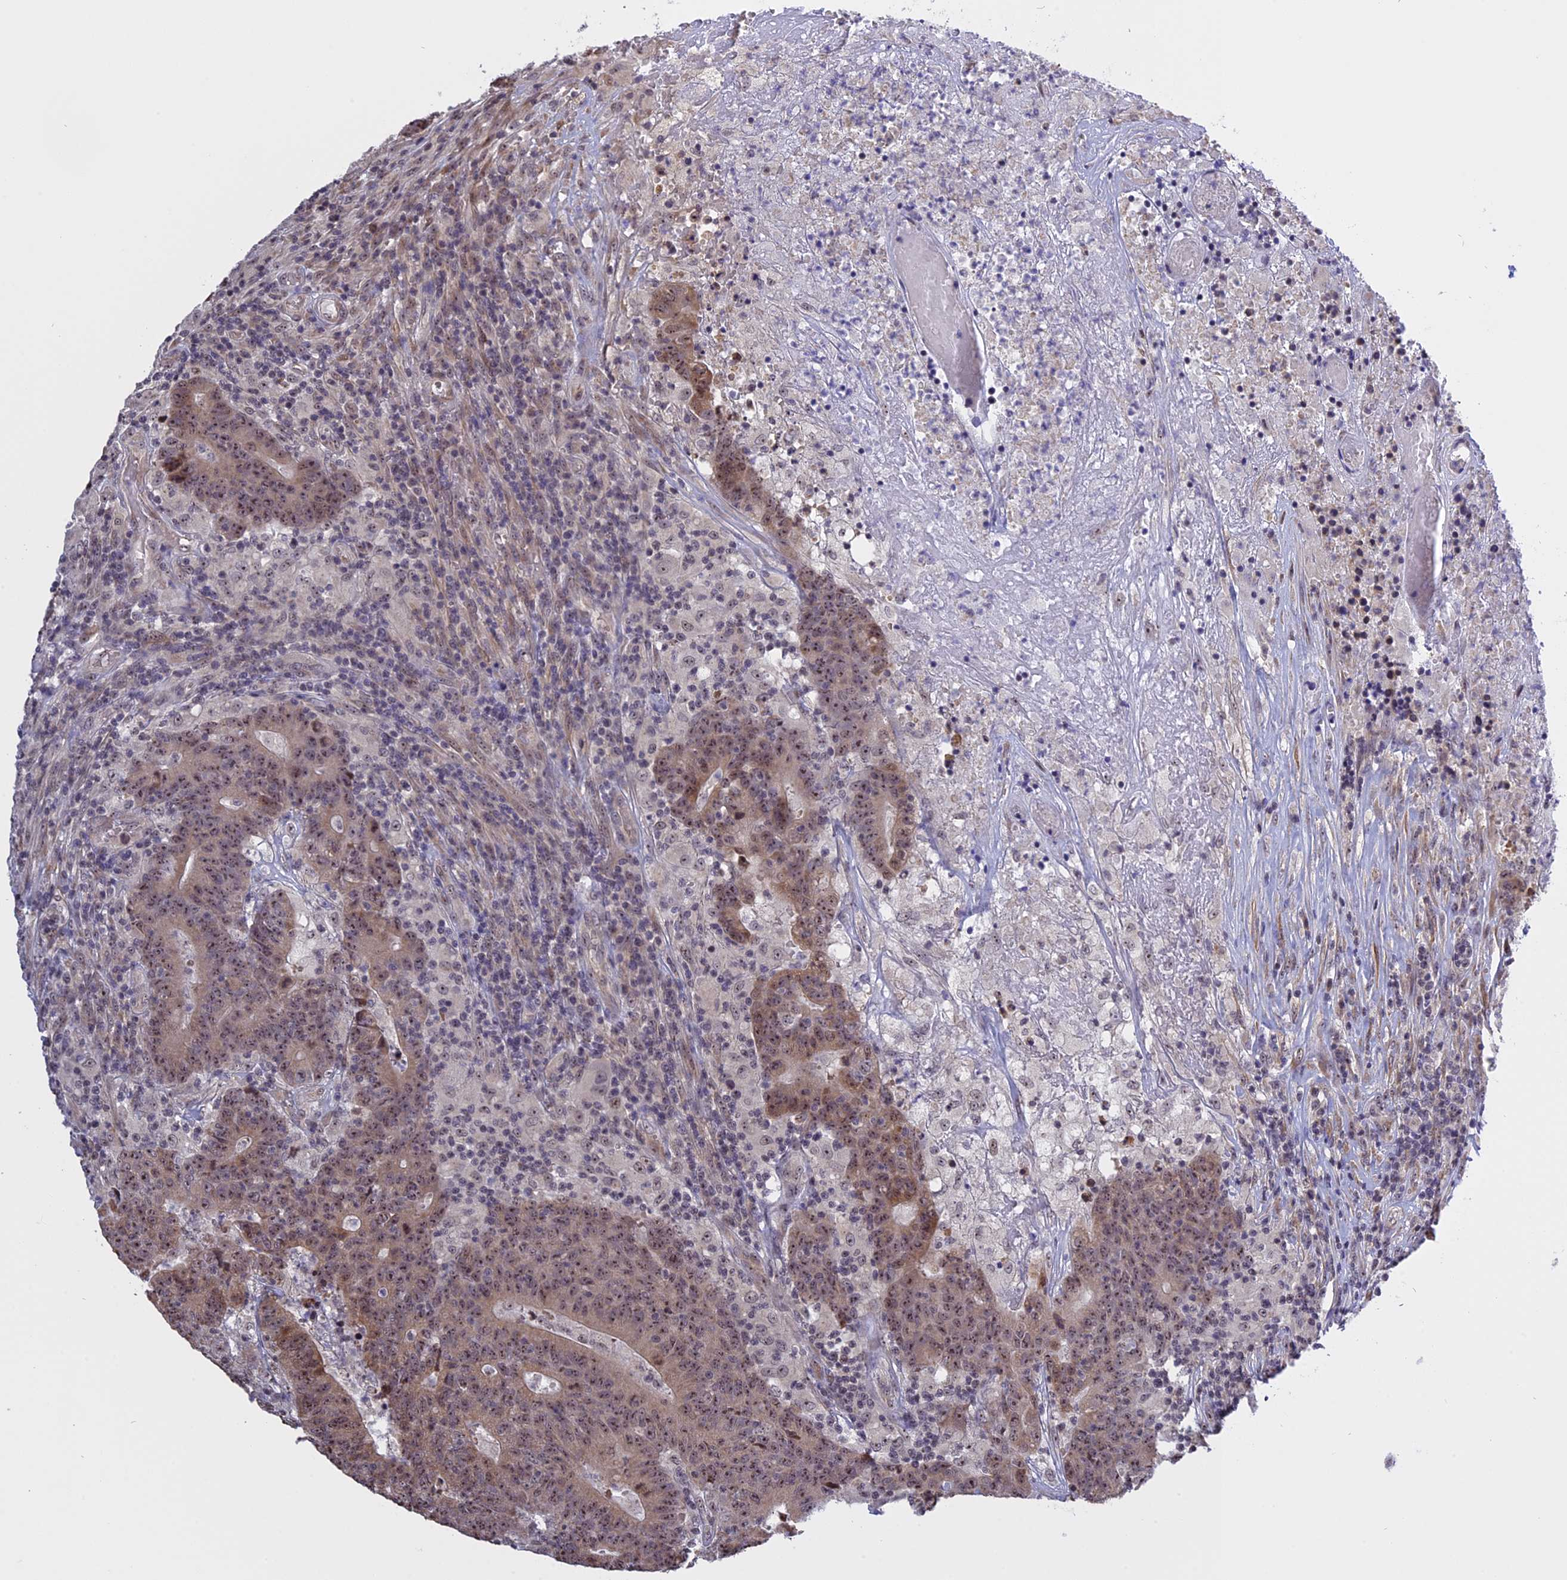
{"staining": {"intensity": "weak", "quantity": "25%-75%", "location": "nuclear"}, "tissue": "colorectal cancer", "cell_type": "Tumor cells", "image_type": "cancer", "snomed": [{"axis": "morphology", "description": "Adenocarcinoma, NOS"}, {"axis": "topography", "description": "Colon"}], "caption": "Protein staining of colorectal cancer (adenocarcinoma) tissue exhibits weak nuclear positivity in approximately 25%-75% of tumor cells.", "gene": "MGA", "patient": {"sex": "female", "age": 75}}